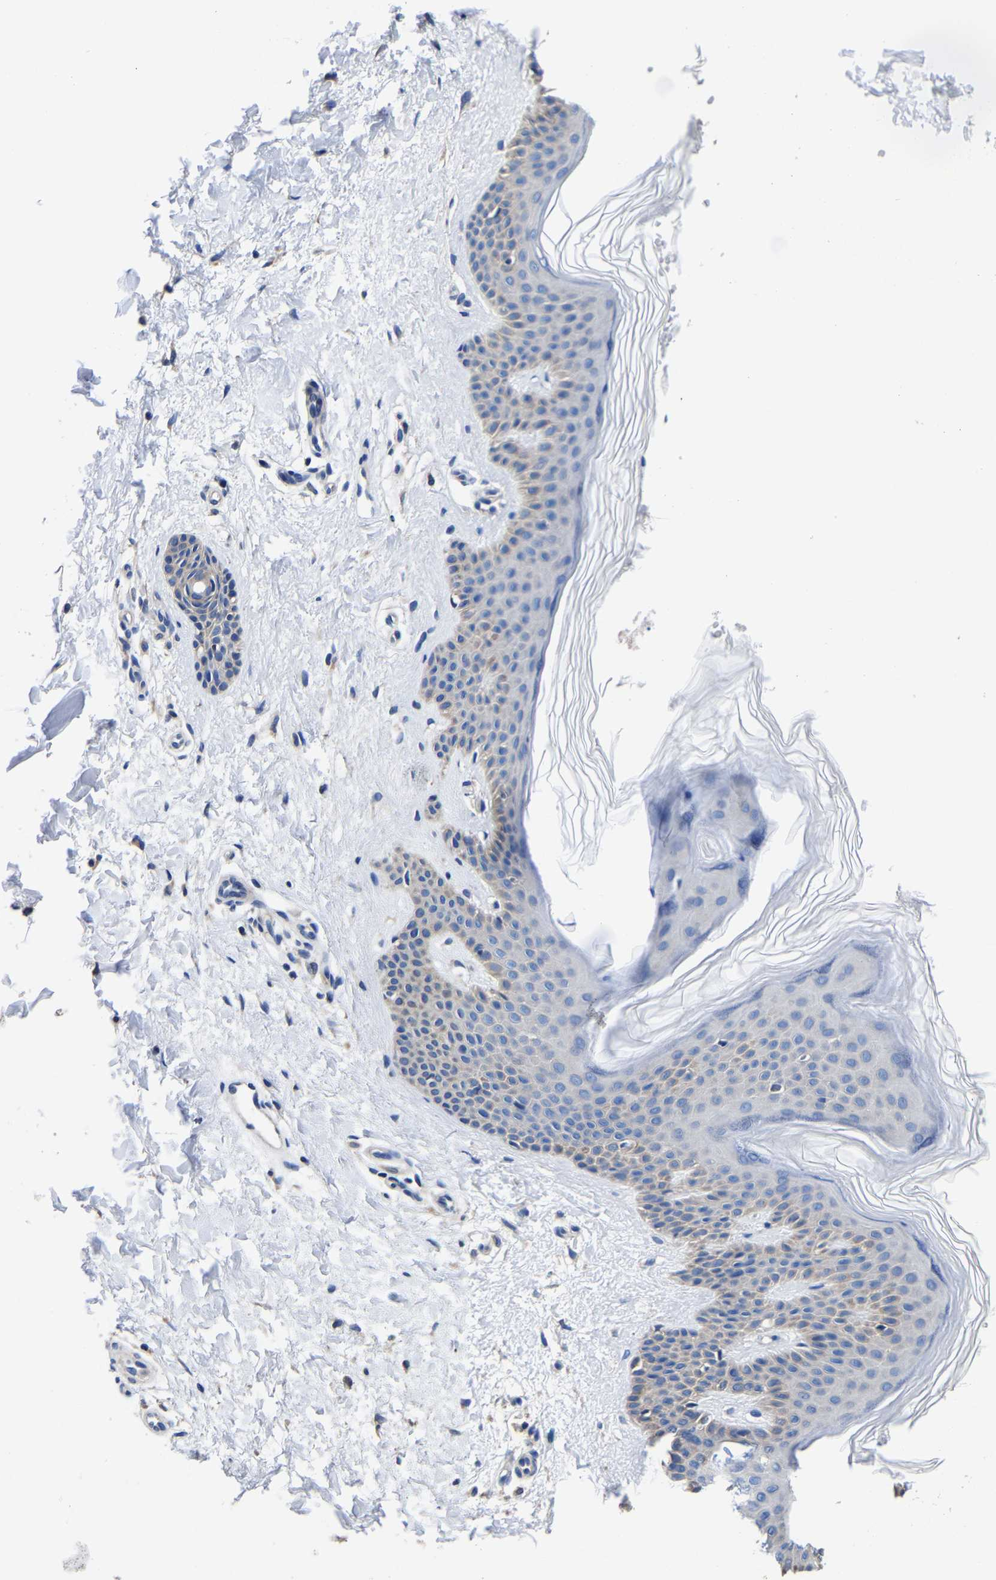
{"staining": {"intensity": "negative", "quantity": "none", "location": "none"}, "tissue": "skin", "cell_type": "Fibroblasts", "image_type": "normal", "snomed": [{"axis": "morphology", "description": "Normal tissue, NOS"}, {"axis": "morphology", "description": "Malignant melanoma, Metastatic site"}, {"axis": "topography", "description": "Skin"}], "caption": "Immunohistochemistry of benign human skin reveals no staining in fibroblasts. Nuclei are stained in blue.", "gene": "SRPK2", "patient": {"sex": "male", "age": 41}}